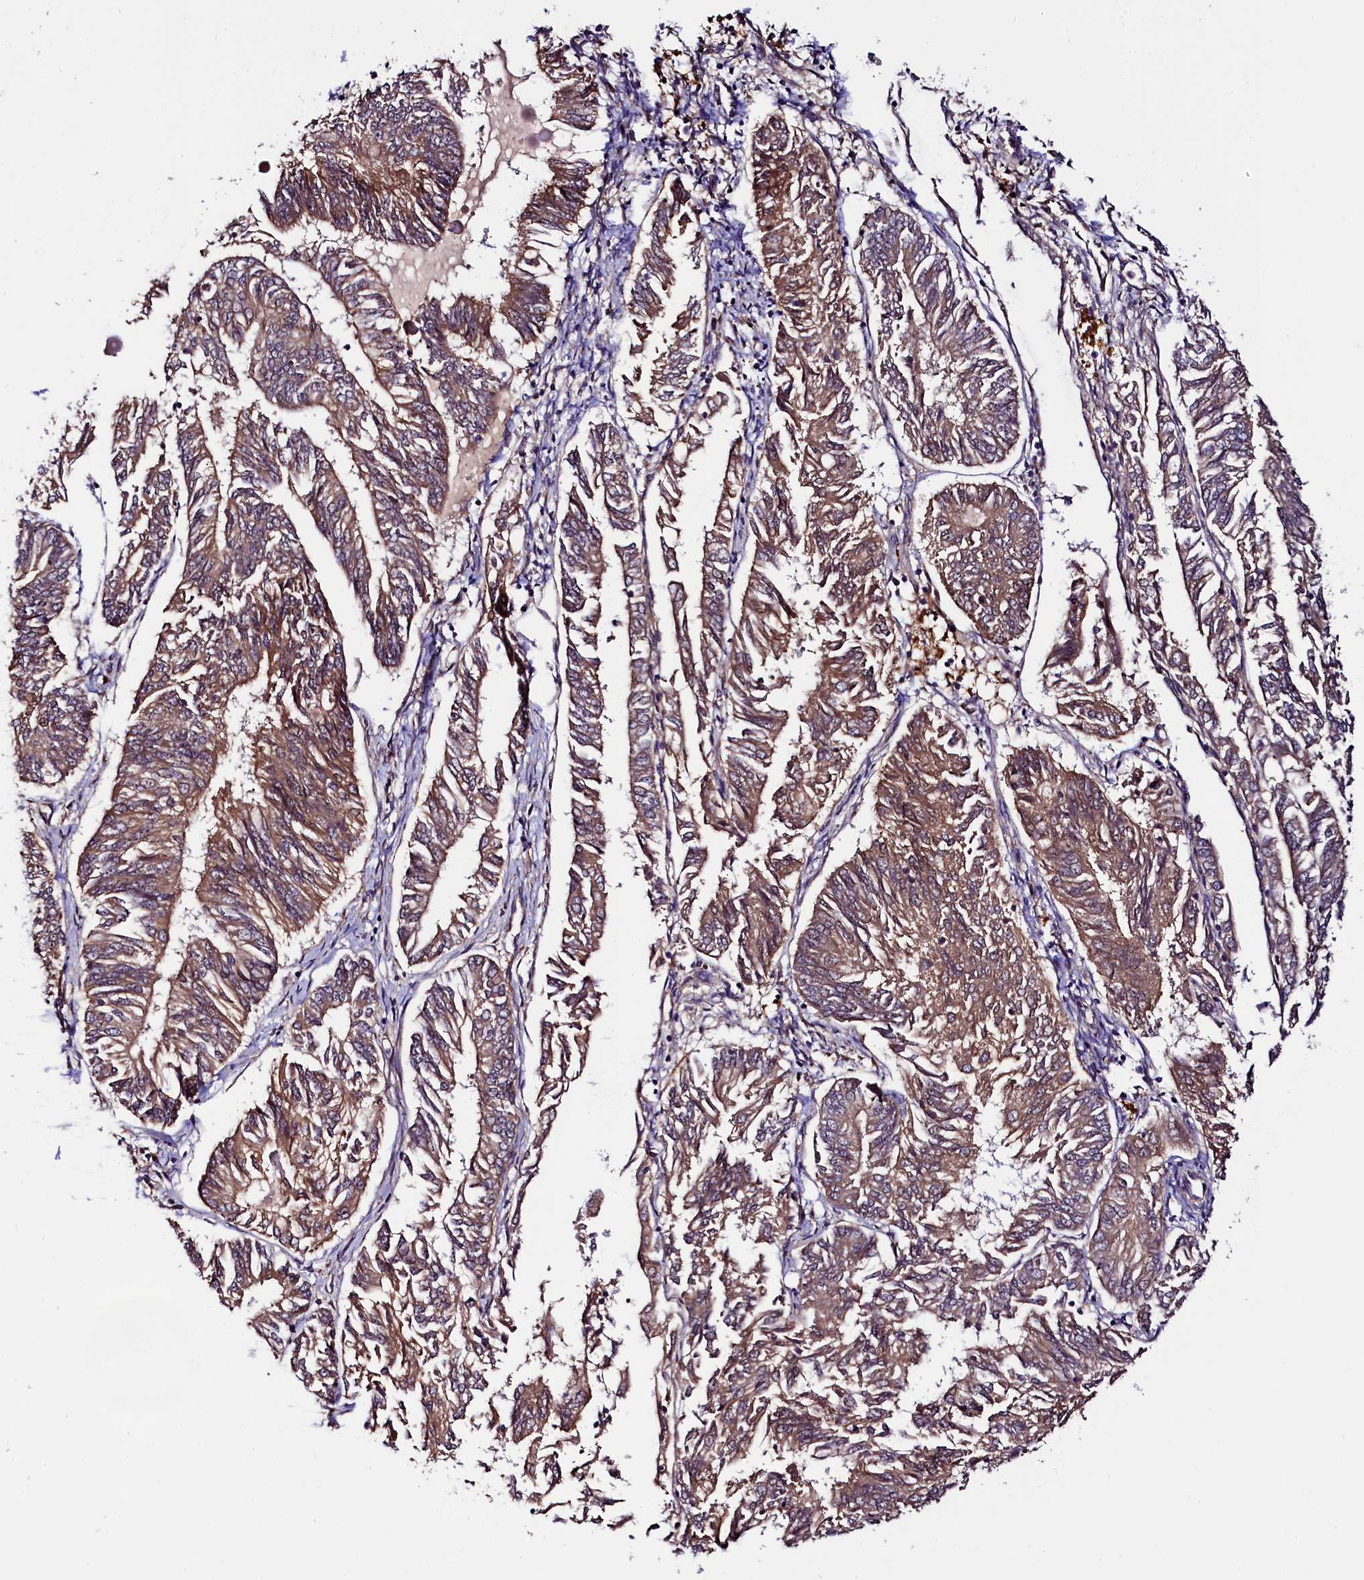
{"staining": {"intensity": "moderate", "quantity": ">75%", "location": "cytoplasmic/membranous"}, "tissue": "endometrial cancer", "cell_type": "Tumor cells", "image_type": "cancer", "snomed": [{"axis": "morphology", "description": "Adenocarcinoma, NOS"}, {"axis": "topography", "description": "Endometrium"}], "caption": "A medium amount of moderate cytoplasmic/membranous positivity is seen in approximately >75% of tumor cells in endometrial cancer (adenocarcinoma) tissue.", "gene": "VPS35", "patient": {"sex": "female", "age": 58}}